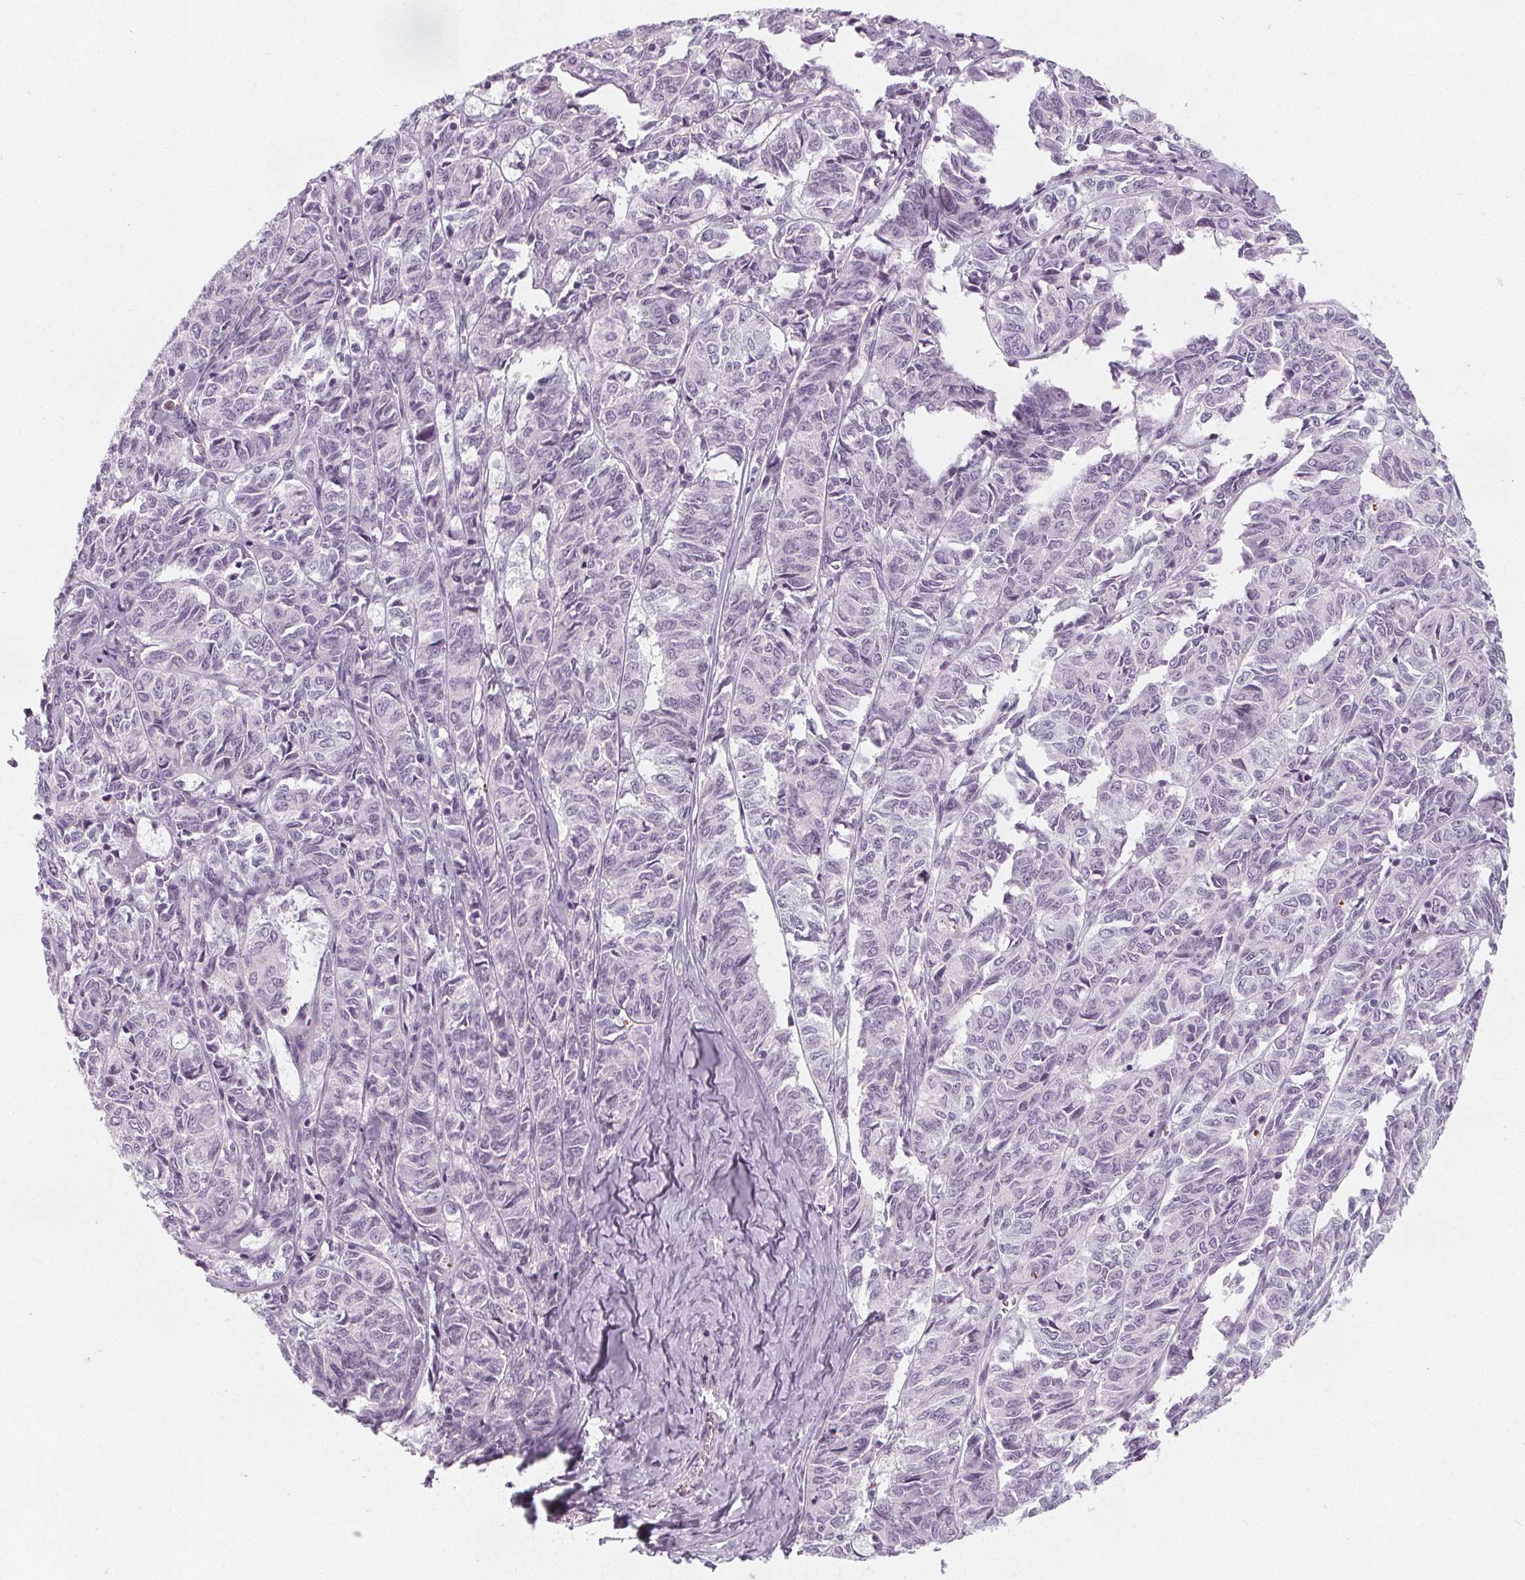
{"staining": {"intensity": "negative", "quantity": "none", "location": "none"}, "tissue": "ovarian cancer", "cell_type": "Tumor cells", "image_type": "cancer", "snomed": [{"axis": "morphology", "description": "Carcinoma, endometroid"}, {"axis": "topography", "description": "Ovary"}], "caption": "This image is of ovarian cancer stained with immunohistochemistry to label a protein in brown with the nuclei are counter-stained blue. There is no expression in tumor cells.", "gene": "SLC5A12", "patient": {"sex": "female", "age": 80}}